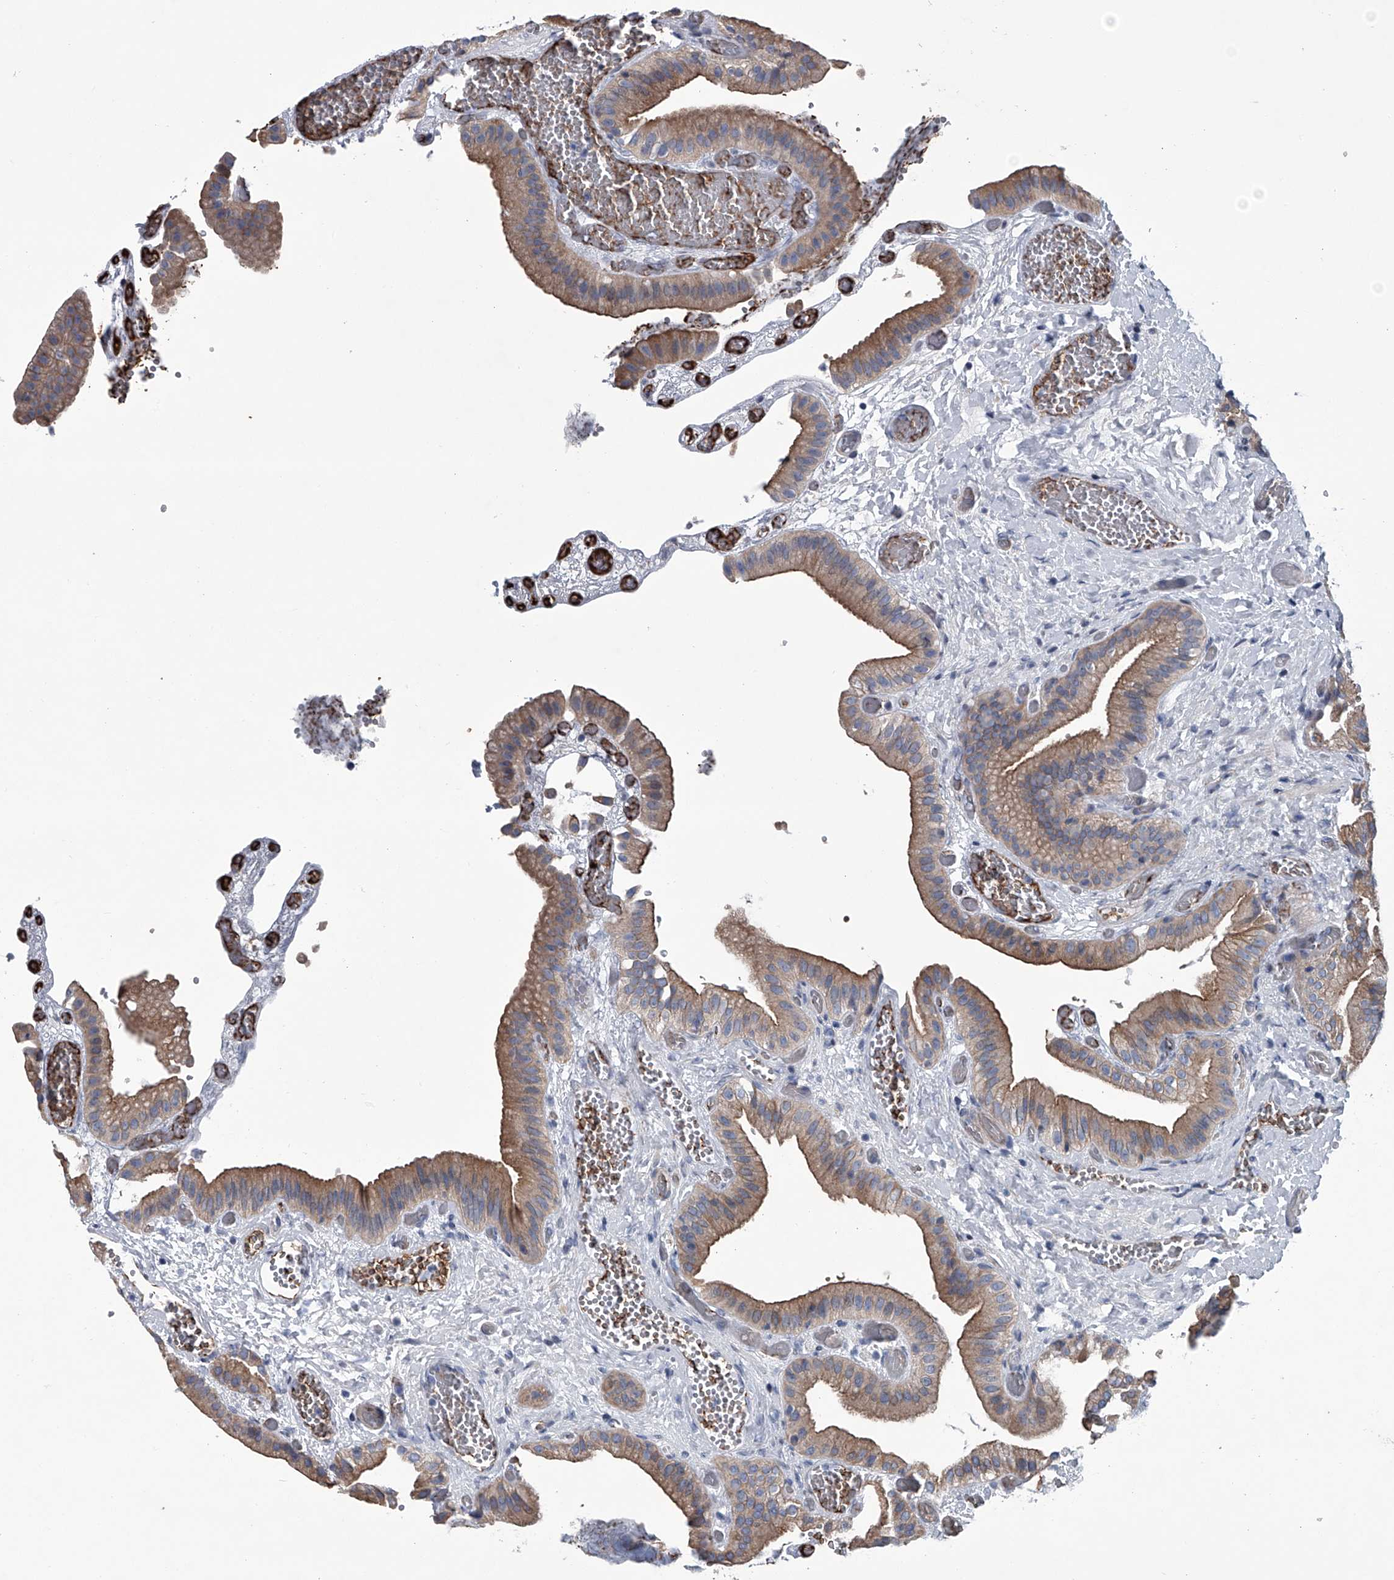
{"staining": {"intensity": "moderate", "quantity": ">75%", "location": "cytoplasmic/membranous"}, "tissue": "gallbladder", "cell_type": "Glandular cells", "image_type": "normal", "snomed": [{"axis": "morphology", "description": "Normal tissue, NOS"}, {"axis": "topography", "description": "Gallbladder"}], "caption": "Immunohistochemical staining of unremarkable gallbladder demonstrates medium levels of moderate cytoplasmic/membranous expression in approximately >75% of glandular cells. (Brightfield microscopy of DAB IHC at high magnification).", "gene": "ABCG1", "patient": {"sex": "female", "age": 64}}